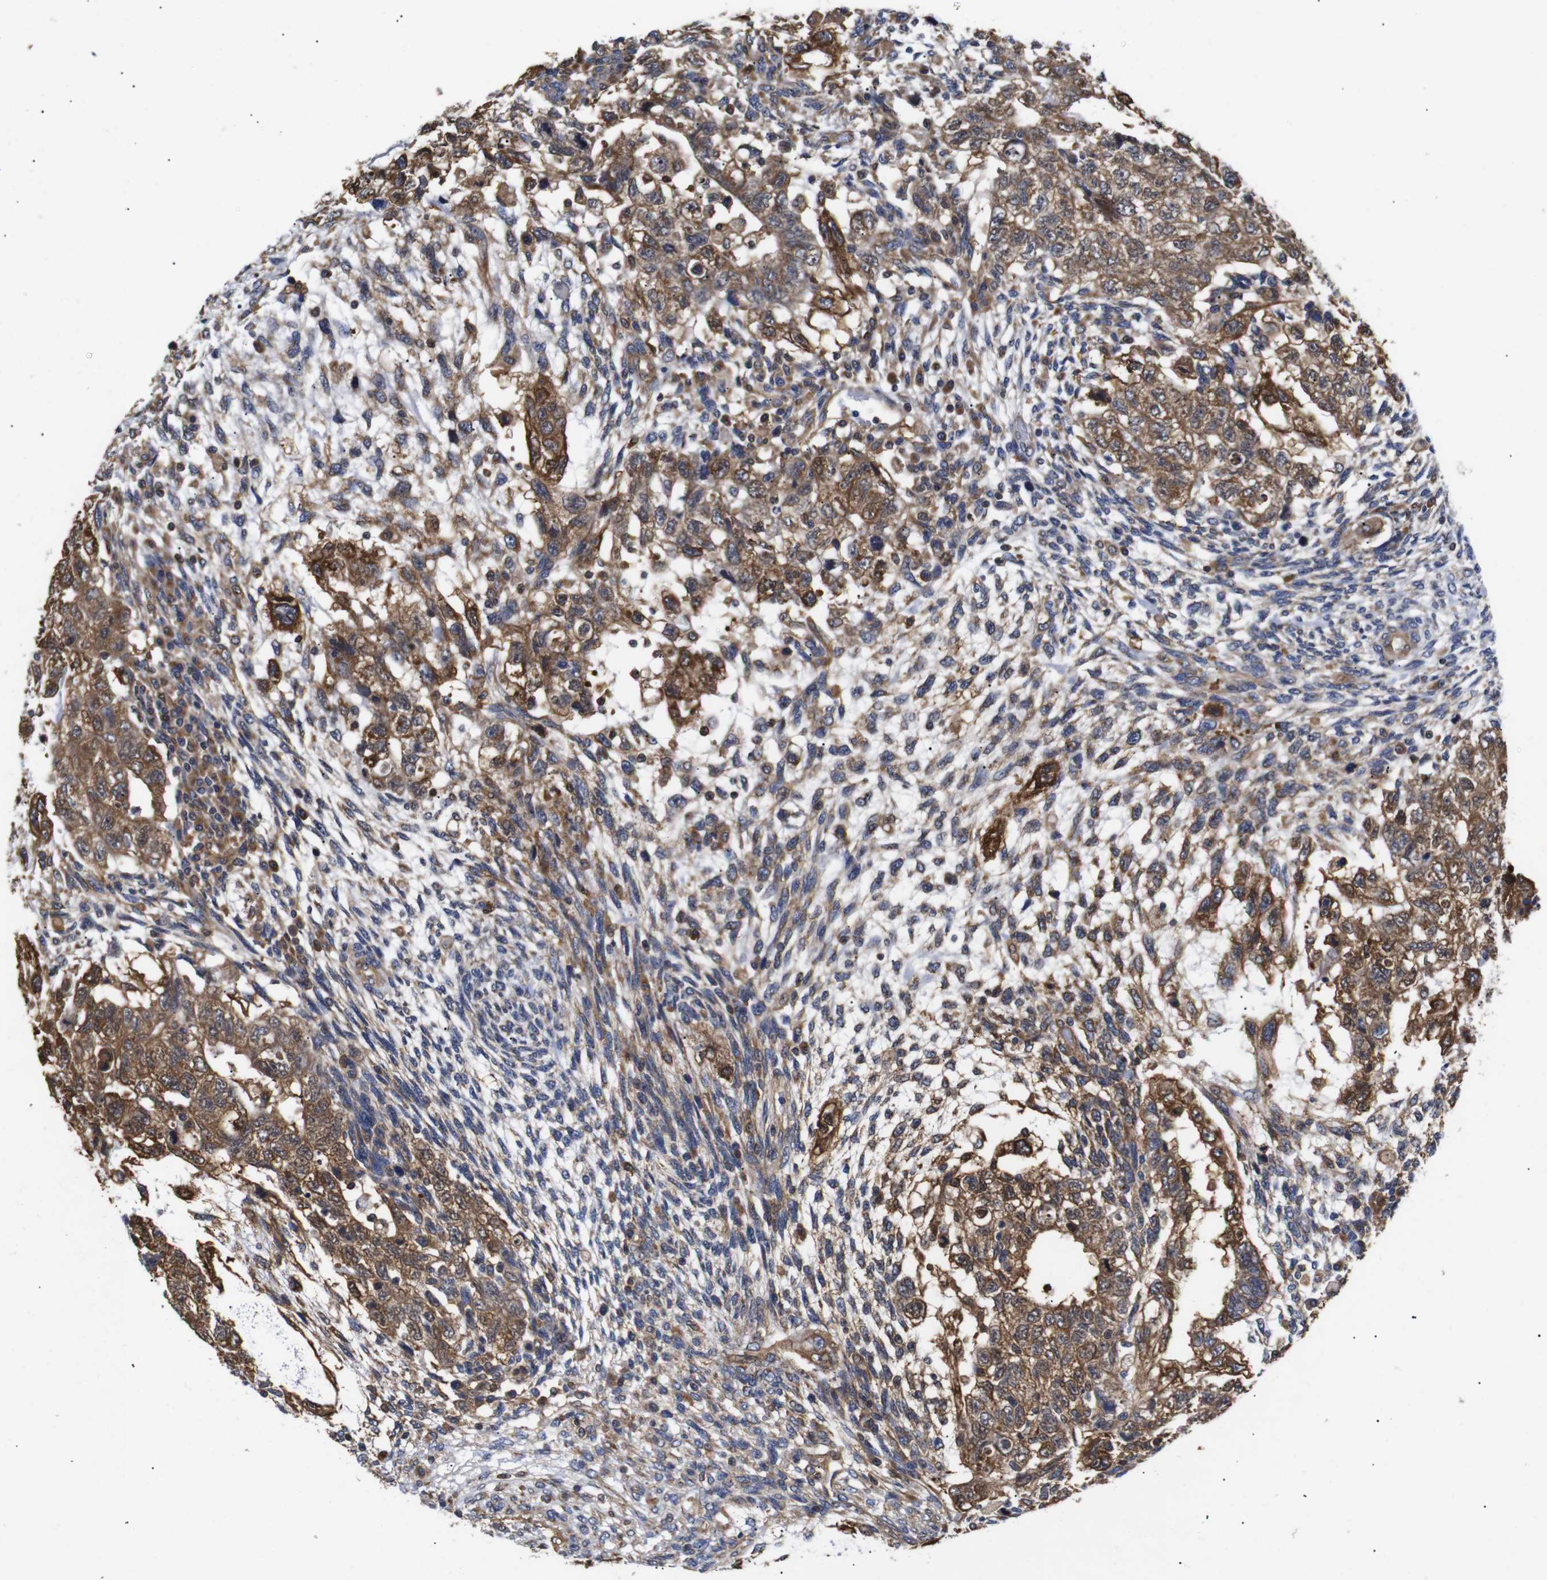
{"staining": {"intensity": "strong", "quantity": ">75%", "location": "cytoplasmic/membranous"}, "tissue": "testis cancer", "cell_type": "Tumor cells", "image_type": "cancer", "snomed": [{"axis": "morphology", "description": "Normal tissue, NOS"}, {"axis": "morphology", "description": "Carcinoma, Embryonal, NOS"}, {"axis": "topography", "description": "Testis"}], "caption": "DAB (3,3'-diaminobenzidine) immunohistochemical staining of testis cancer demonstrates strong cytoplasmic/membranous protein positivity in about >75% of tumor cells. (Brightfield microscopy of DAB IHC at high magnification).", "gene": "LRRCC1", "patient": {"sex": "male", "age": 36}}